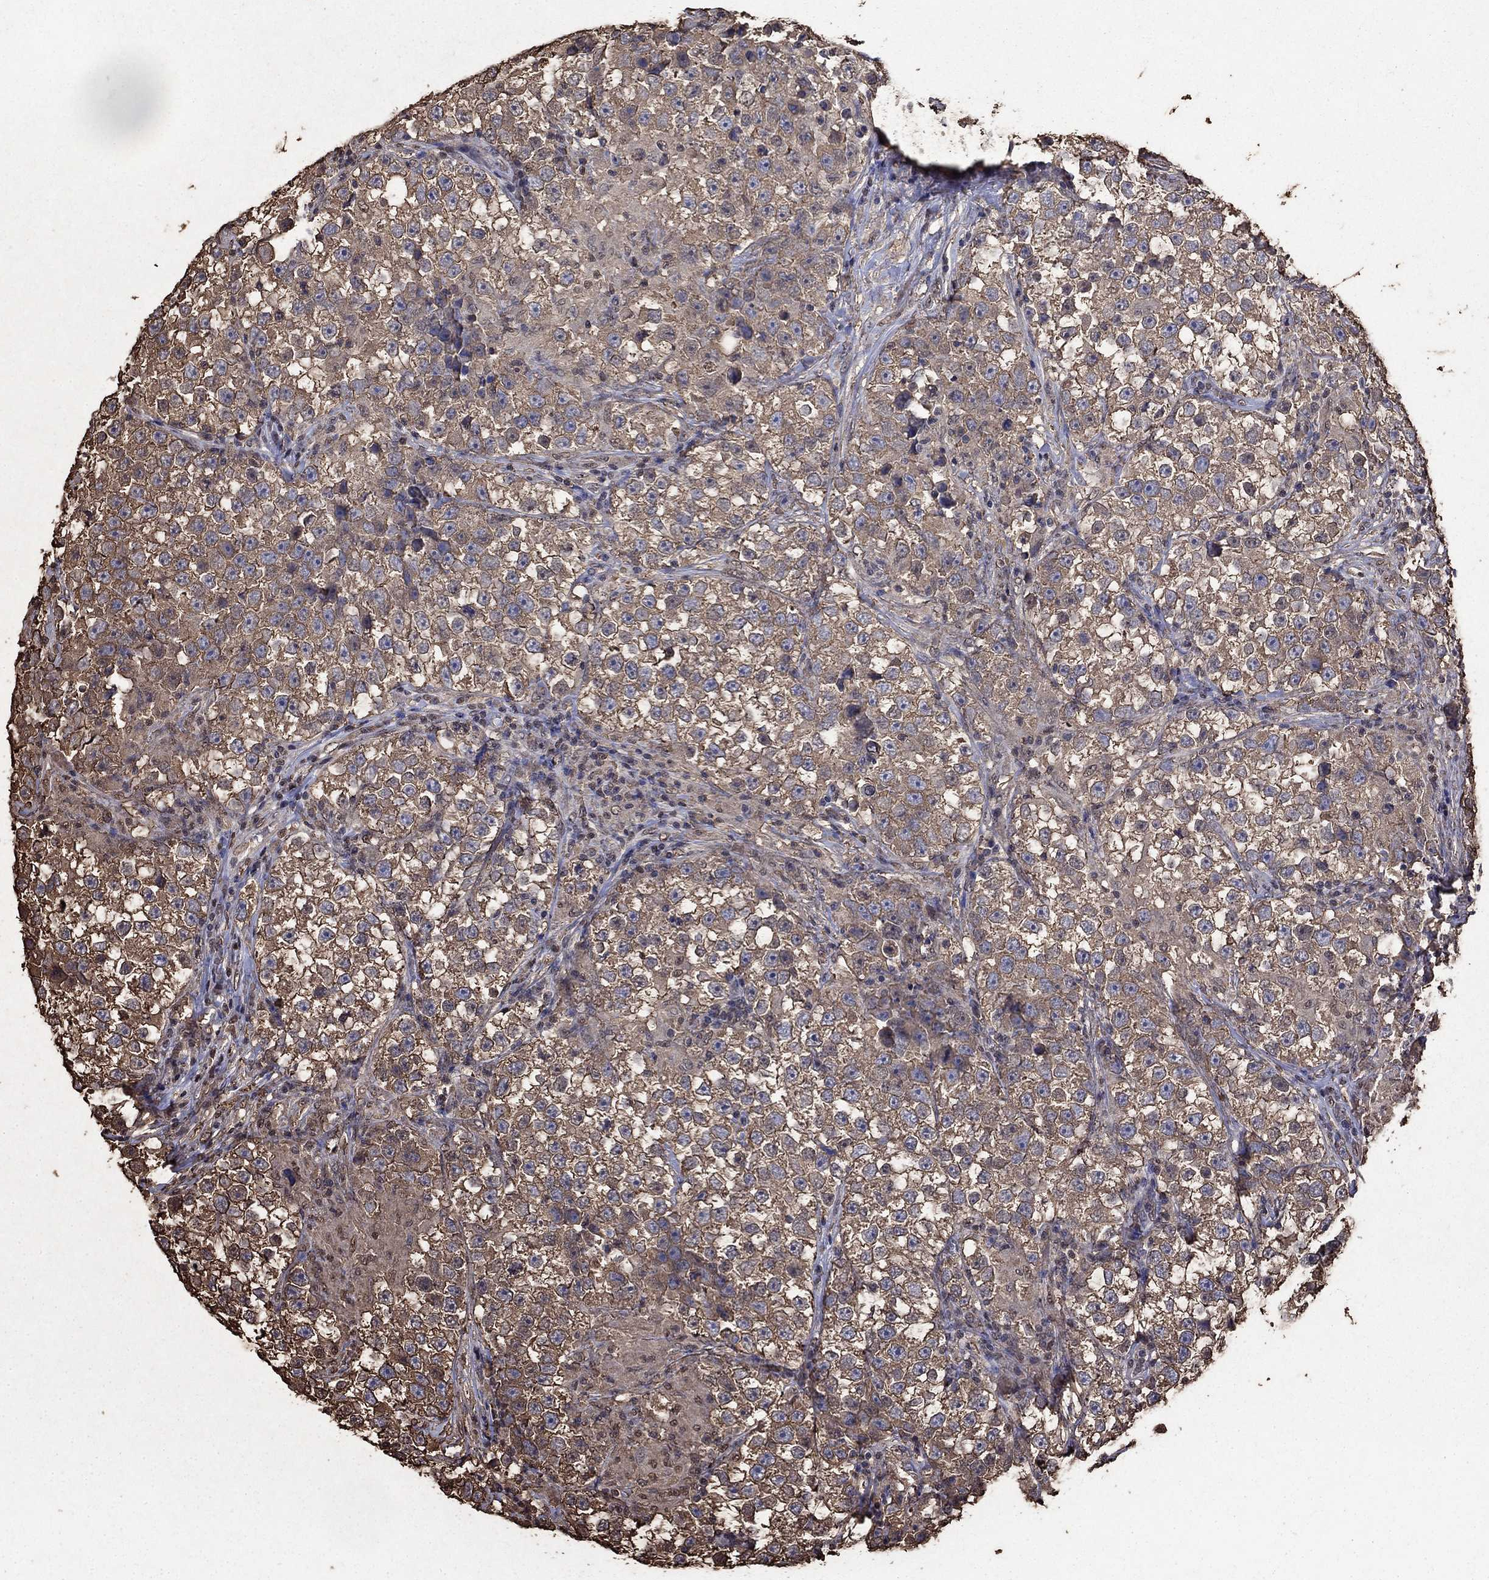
{"staining": {"intensity": "moderate", "quantity": ">75%", "location": "cytoplasmic/membranous"}, "tissue": "testis cancer", "cell_type": "Tumor cells", "image_type": "cancer", "snomed": [{"axis": "morphology", "description": "Seminoma, NOS"}, {"axis": "topography", "description": "Testis"}], "caption": "A medium amount of moderate cytoplasmic/membranous positivity is present in approximately >75% of tumor cells in testis cancer (seminoma) tissue. Using DAB (3,3'-diaminobenzidine) (brown) and hematoxylin (blue) stains, captured at high magnification using brightfield microscopy.", "gene": "GAPDH", "patient": {"sex": "male", "age": 46}}